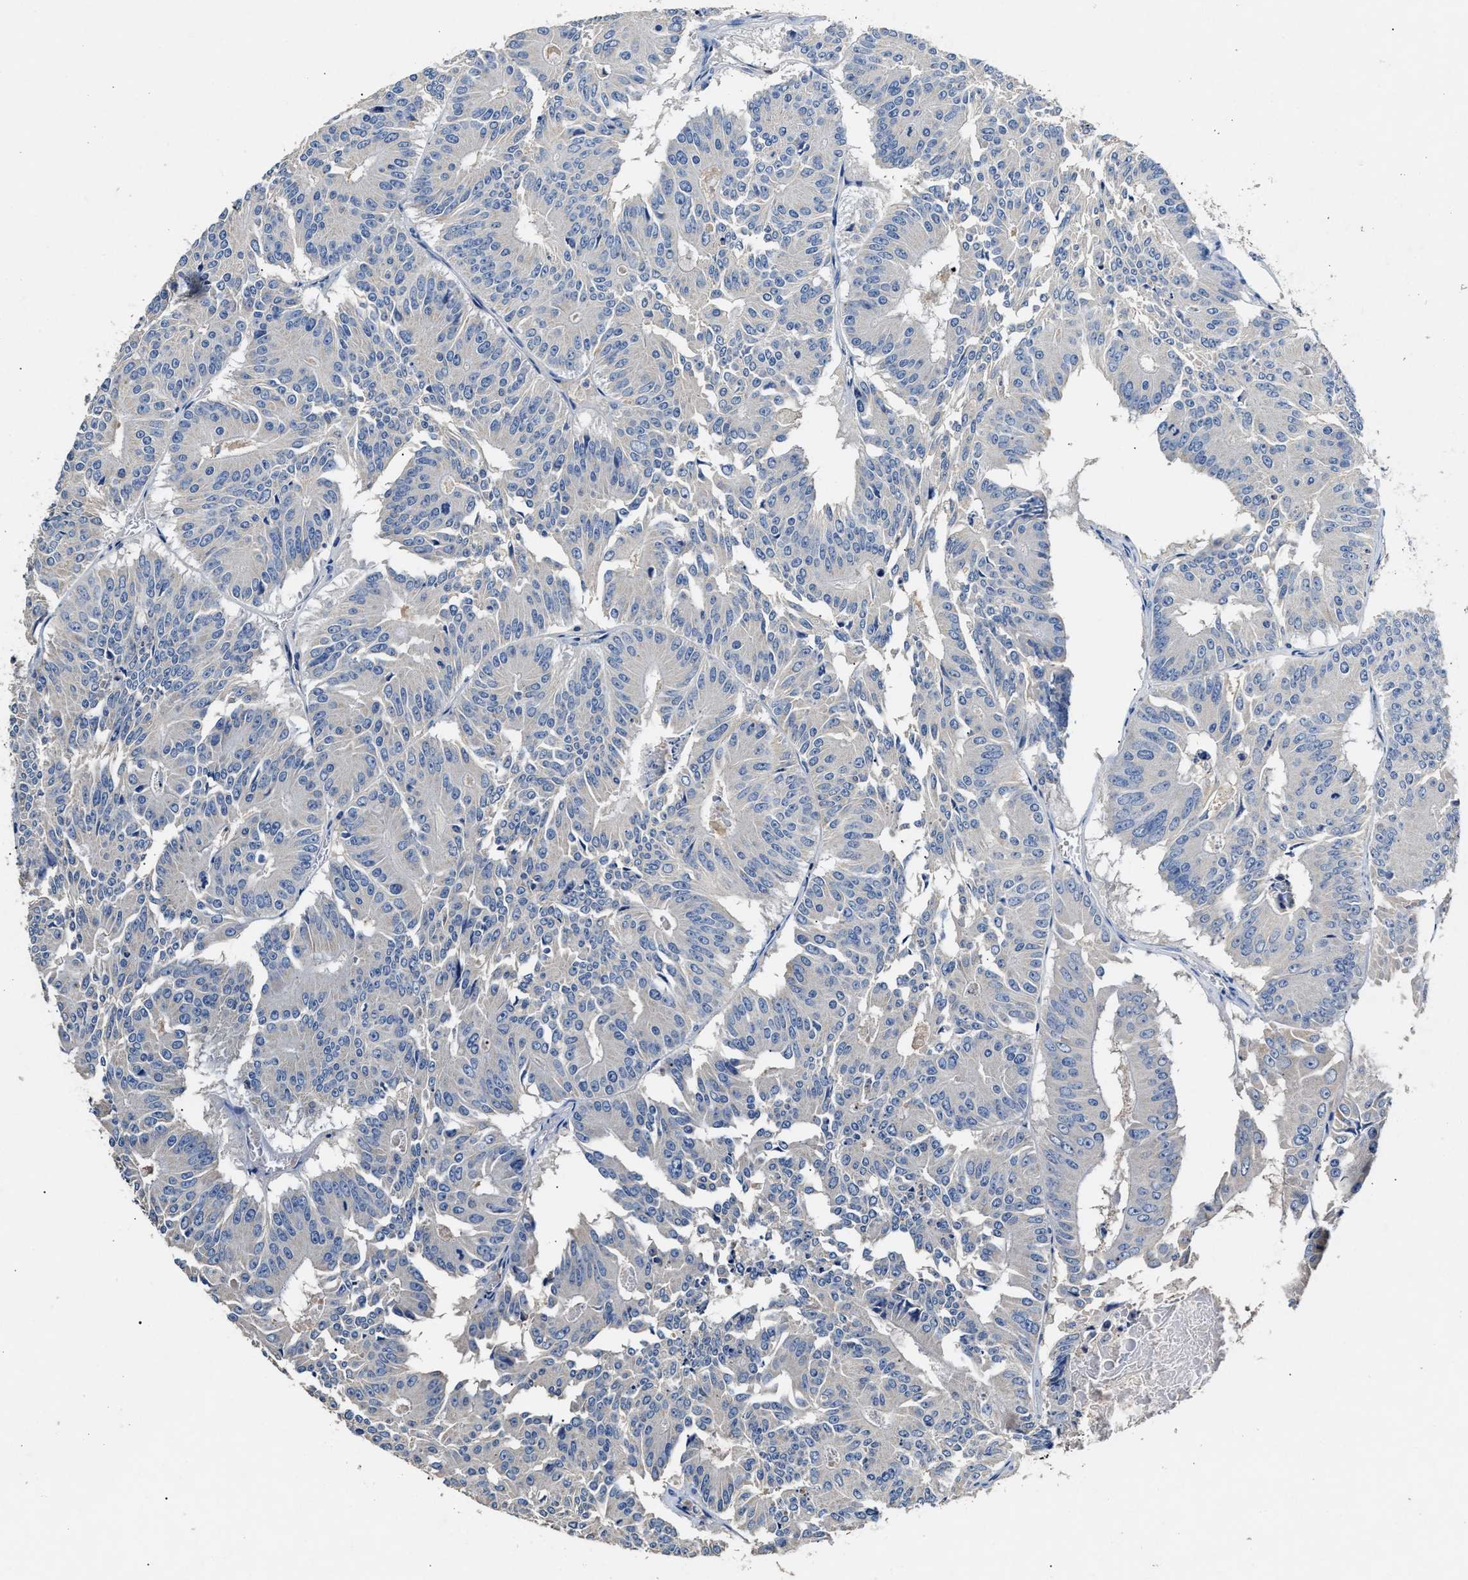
{"staining": {"intensity": "negative", "quantity": "none", "location": "none"}, "tissue": "colorectal cancer", "cell_type": "Tumor cells", "image_type": "cancer", "snomed": [{"axis": "morphology", "description": "Adenocarcinoma, NOS"}, {"axis": "topography", "description": "Colon"}], "caption": "Colorectal cancer was stained to show a protein in brown. There is no significant positivity in tumor cells.", "gene": "SLCO2B1", "patient": {"sex": "male", "age": 87}}